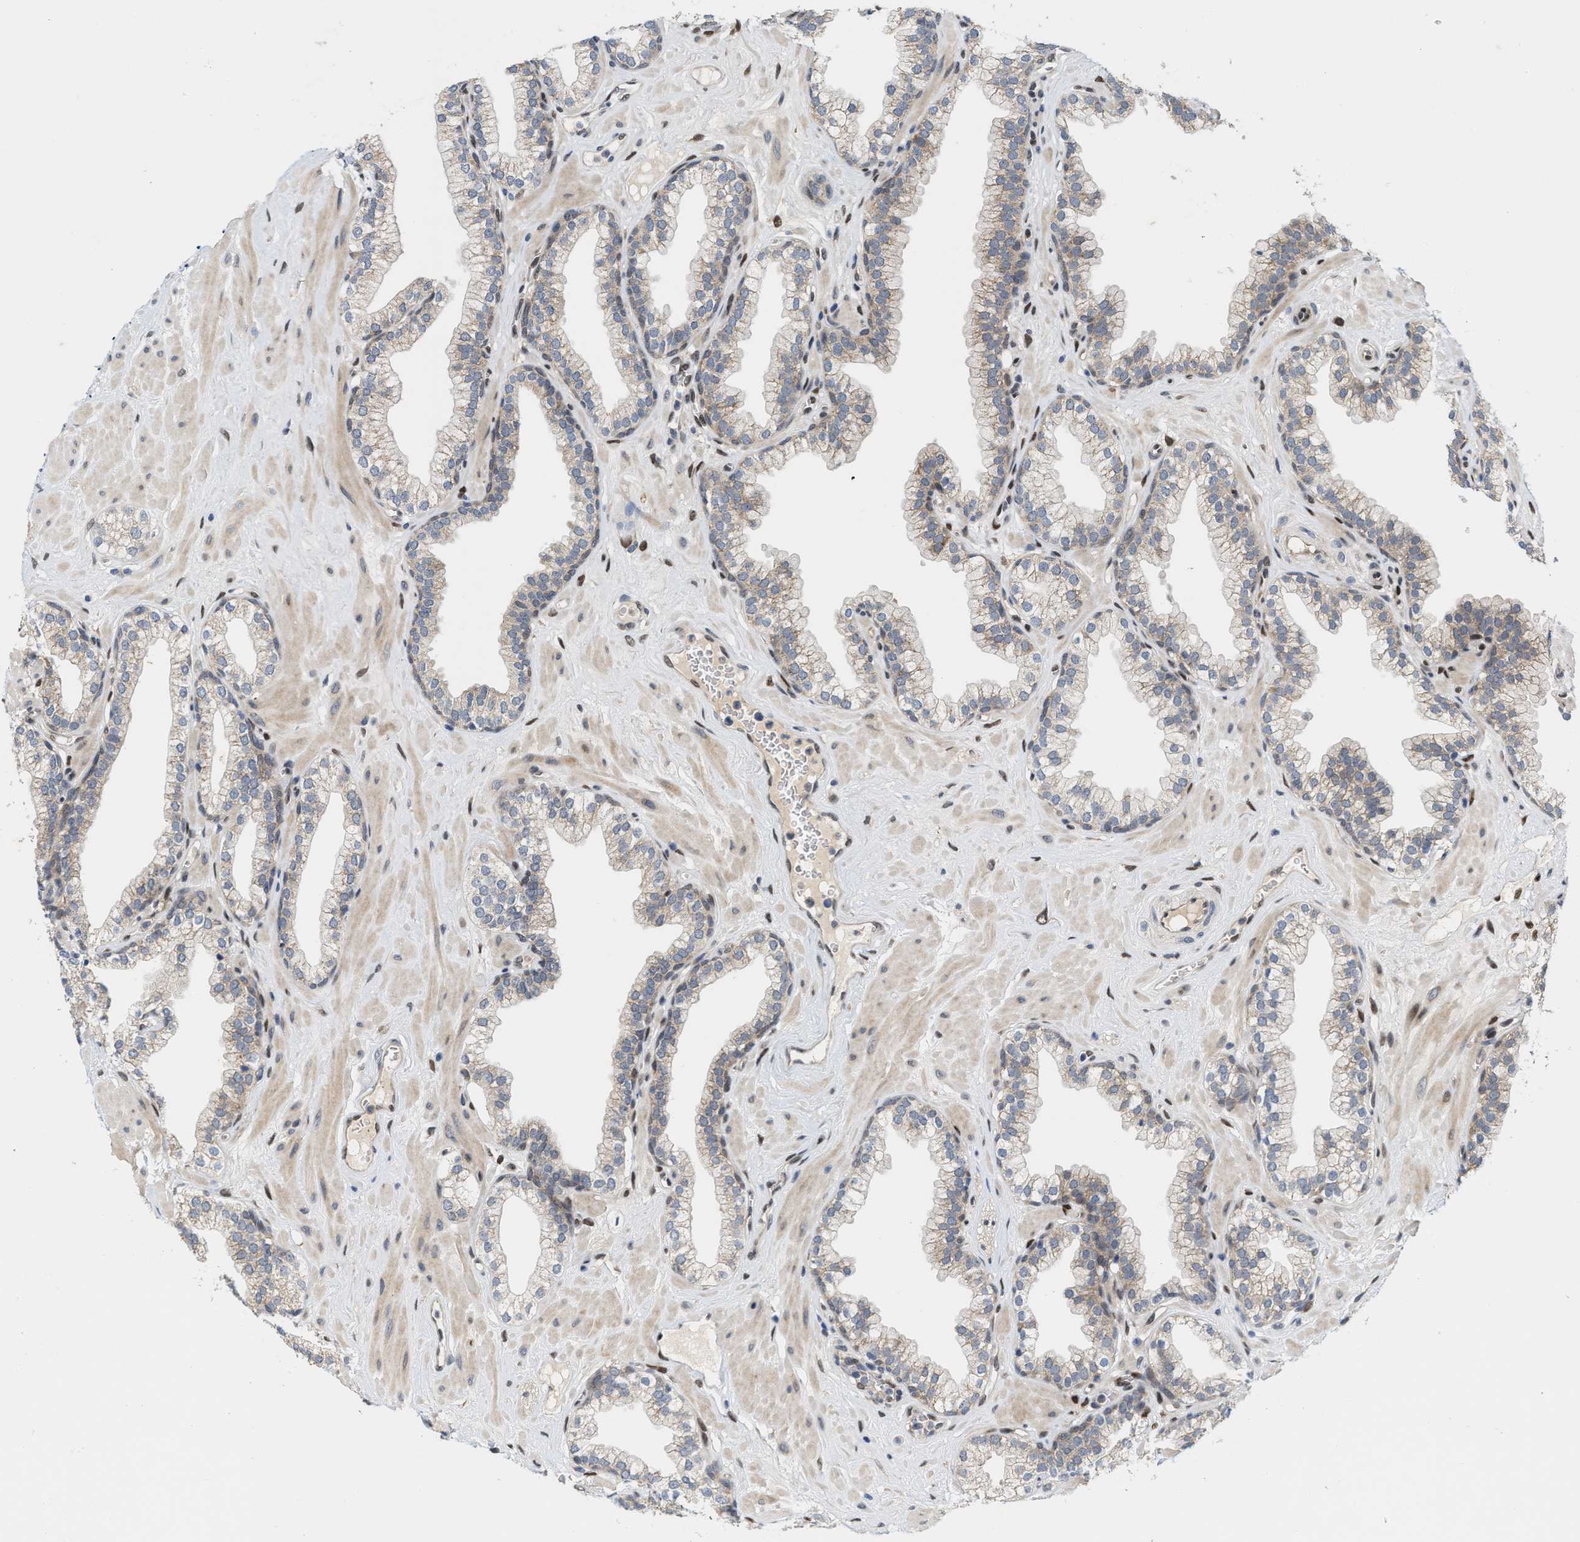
{"staining": {"intensity": "weak", "quantity": "25%-75%", "location": "cytoplasmic/membranous"}, "tissue": "prostate", "cell_type": "Glandular cells", "image_type": "normal", "snomed": [{"axis": "morphology", "description": "Normal tissue, NOS"}, {"axis": "morphology", "description": "Urothelial carcinoma, Low grade"}, {"axis": "topography", "description": "Urinary bladder"}, {"axis": "topography", "description": "Prostate"}], "caption": "Protein analysis of normal prostate displays weak cytoplasmic/membranous expression in about 25%-75% of glandular cells. The staining was performed using DAB (3,3'-diaminobenzidine) to visualize the protein expression in brown, while the nuclei were stained in blue with hematoxylin (Magnification: 20x).", "gene": "TCF4", "patient": {"sex": "male", "age": 60}}